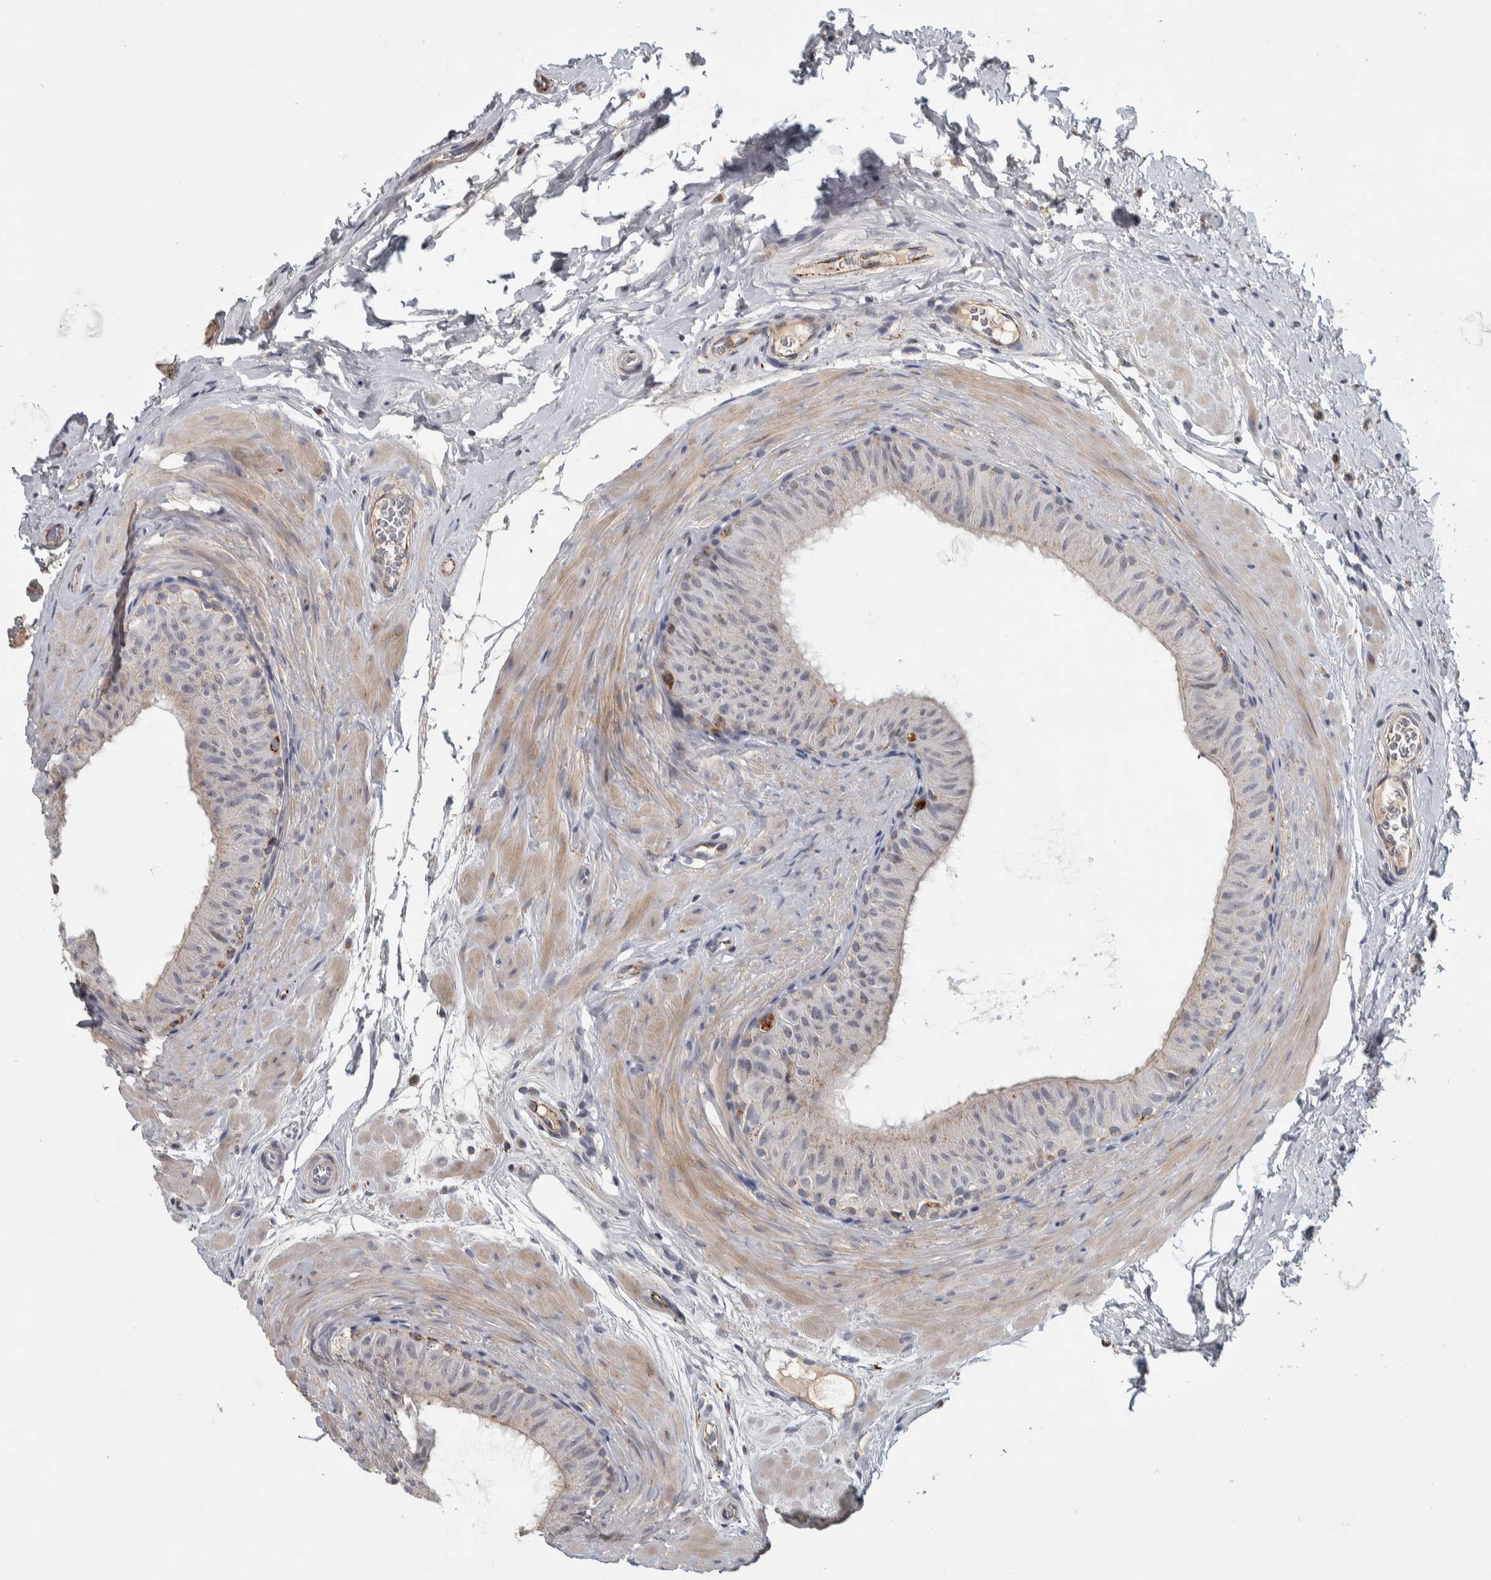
{"staining": {"intensity": "negative", "quantity": "none", "location": "none"}, "tissue": "epididymis", "cell_type": "Glandular cells", "image_type": "normal", "snomed": [{"axis": "morphology", "description": "Normal tissue, NOS"}, {"axis": "topography", "description": "Epididymis"}], "caption": "Glandular cells are negative for protein expression in unremarkable human epididymis.", "gene": "FAM78A", "patient": {"sex": "male", "age": 34}}